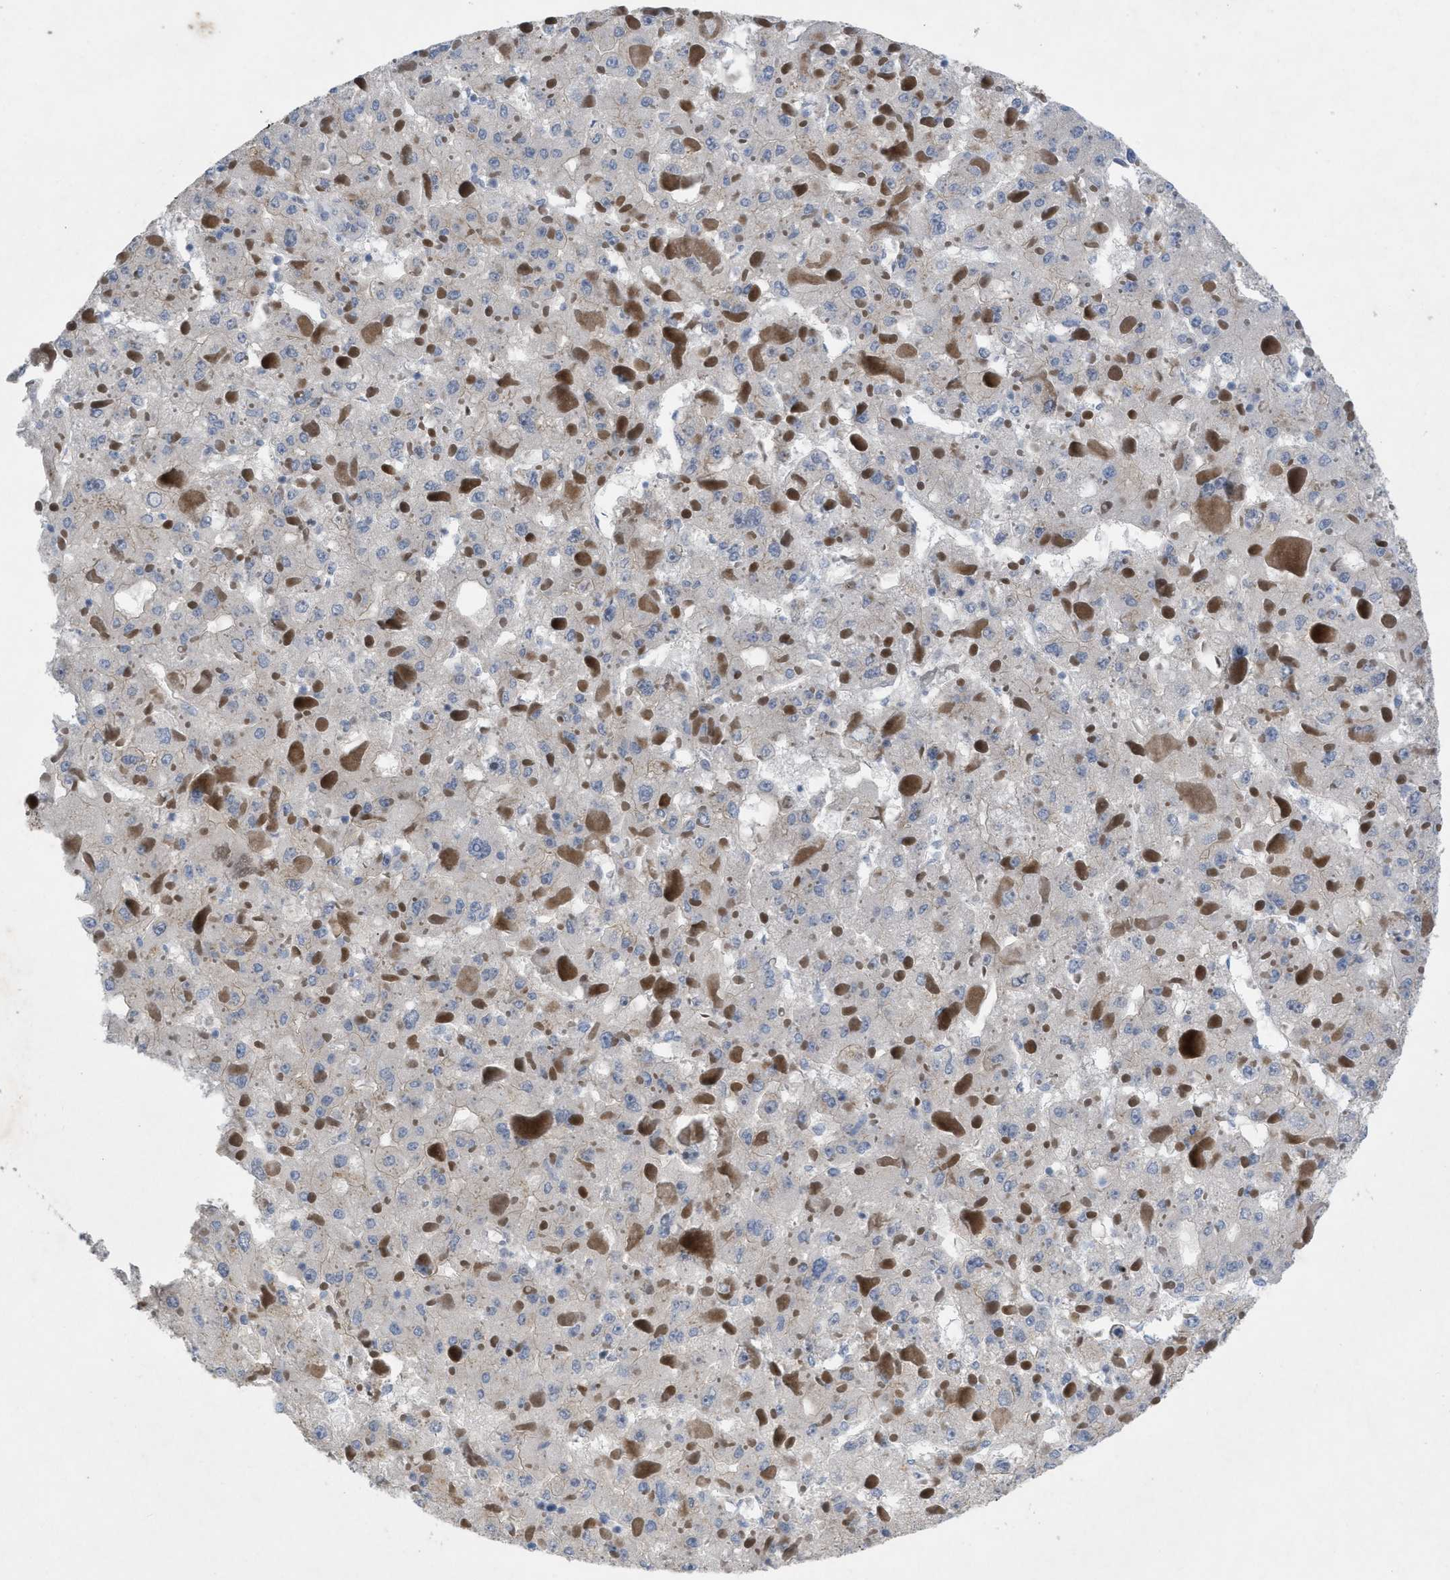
{"staining": {"intensity": "negative", "quantity": "none", "location": "none"}, "tissue": "liver cancer", "cell_type": "Tumor cells", "image_type": "cancer", "snomed": [{"axis": "morphology", "description": "Carcinoma, Hepatocellular, NOS"}, {"axis": "topography", "description": "Liver"}], "caption": "There is no significant positivity in tumor cells of liver cancer (hepatocellular carcinoma).", "gene": "NDEL1", "patient": {"sex": "female", "age": 73}}